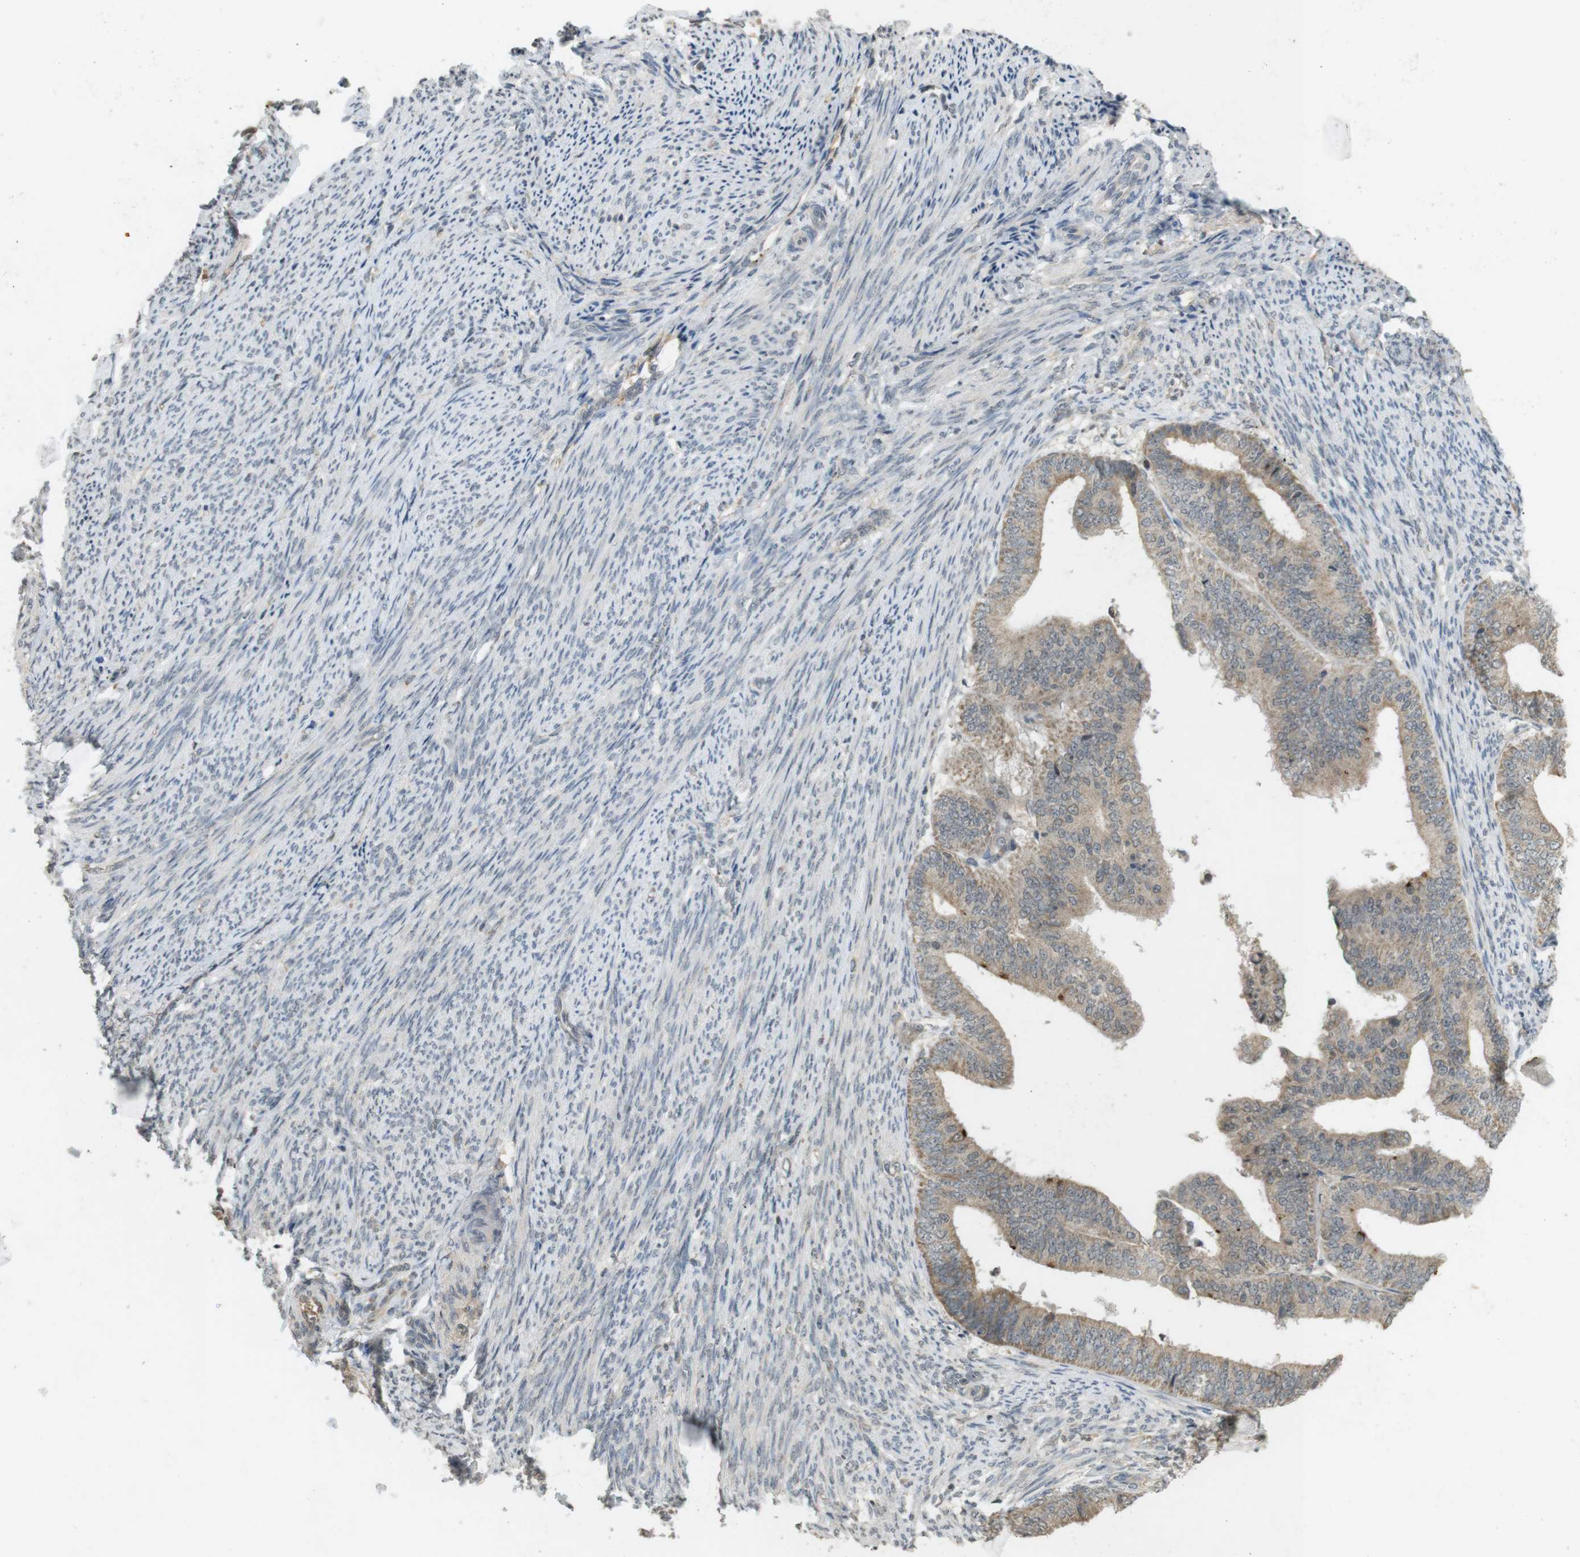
{"staining": {"intensity": "weak", "quantity": ">75%", "location": "cytoplasmic/membranous"}, "tissue": "endometrial cancer", "cell_type": "Tumor cells", "image_type": "cancer", "snomed": [{"axis": "morphology", "description": "Adenocarcinoma, NOS"}, {"axis": "topography", "description": "Endometrium"}], "caption": "Human endometrial cancer stained with a brown dye reveals weak cytoplasmic/membranous positive positivity in approximately >75% of tumor cells.", "gene": "SRR", "patient": {"sex": "female", "age": 63}}